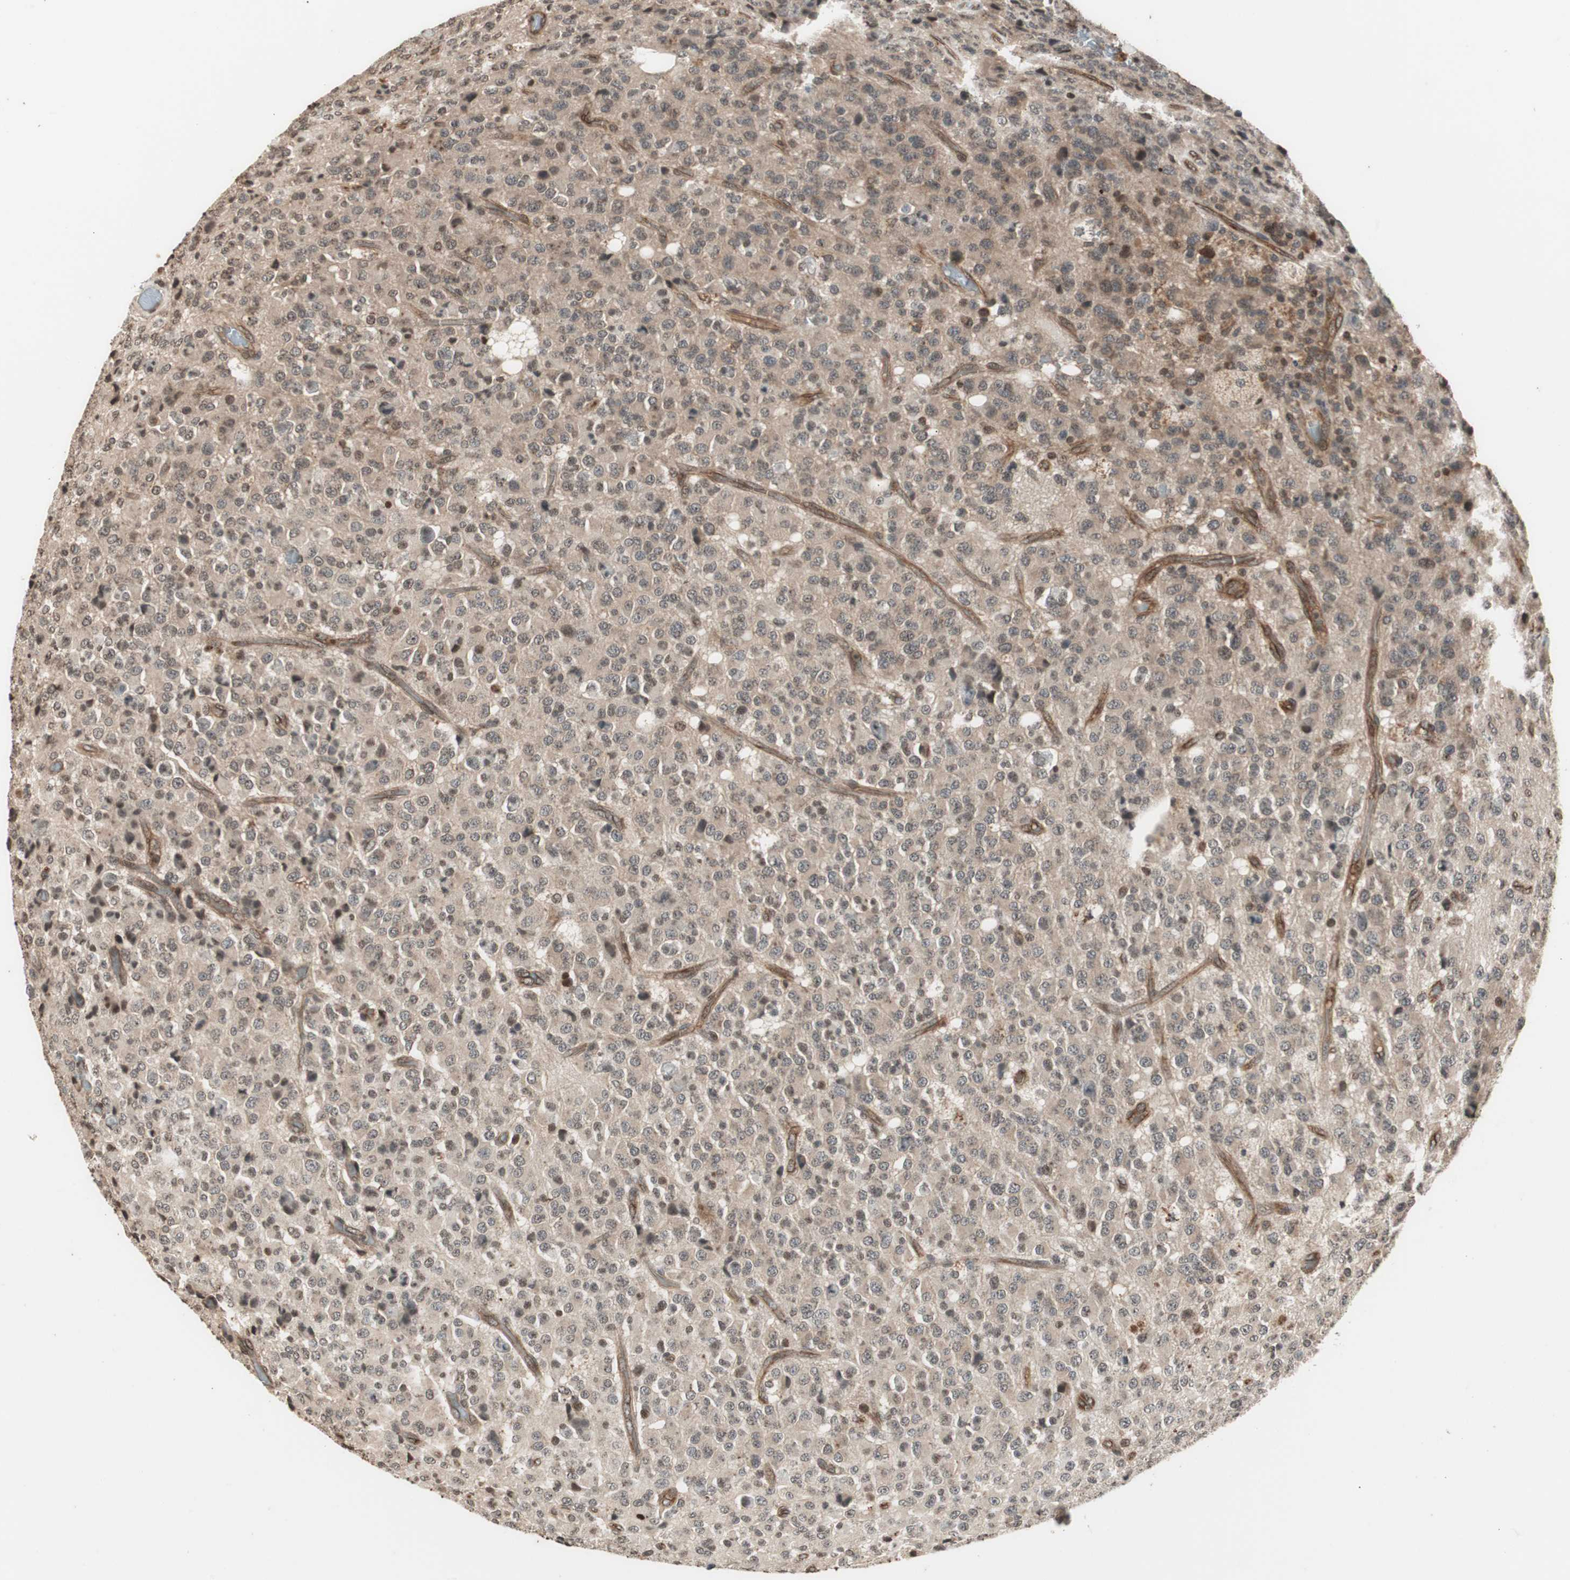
{"staining": {"intensity": "weak", "quantity": "<25%", "location": "nuclear"}, "tissue": "glioma", "cell_type": "Tumor cells", "image_type": "cancer", "snomed": [{"axis": "morphology", "description": "Glioma, malignant, High grade"}, {"axis": "topography", "description": "pancreas cauda"}], "caption": "Human glioma stained for a protein using IHC exhibits no positivity in tumor cells.", "gene": "ZFC3H1", "patient": {"sex": "male", "age": 60}}